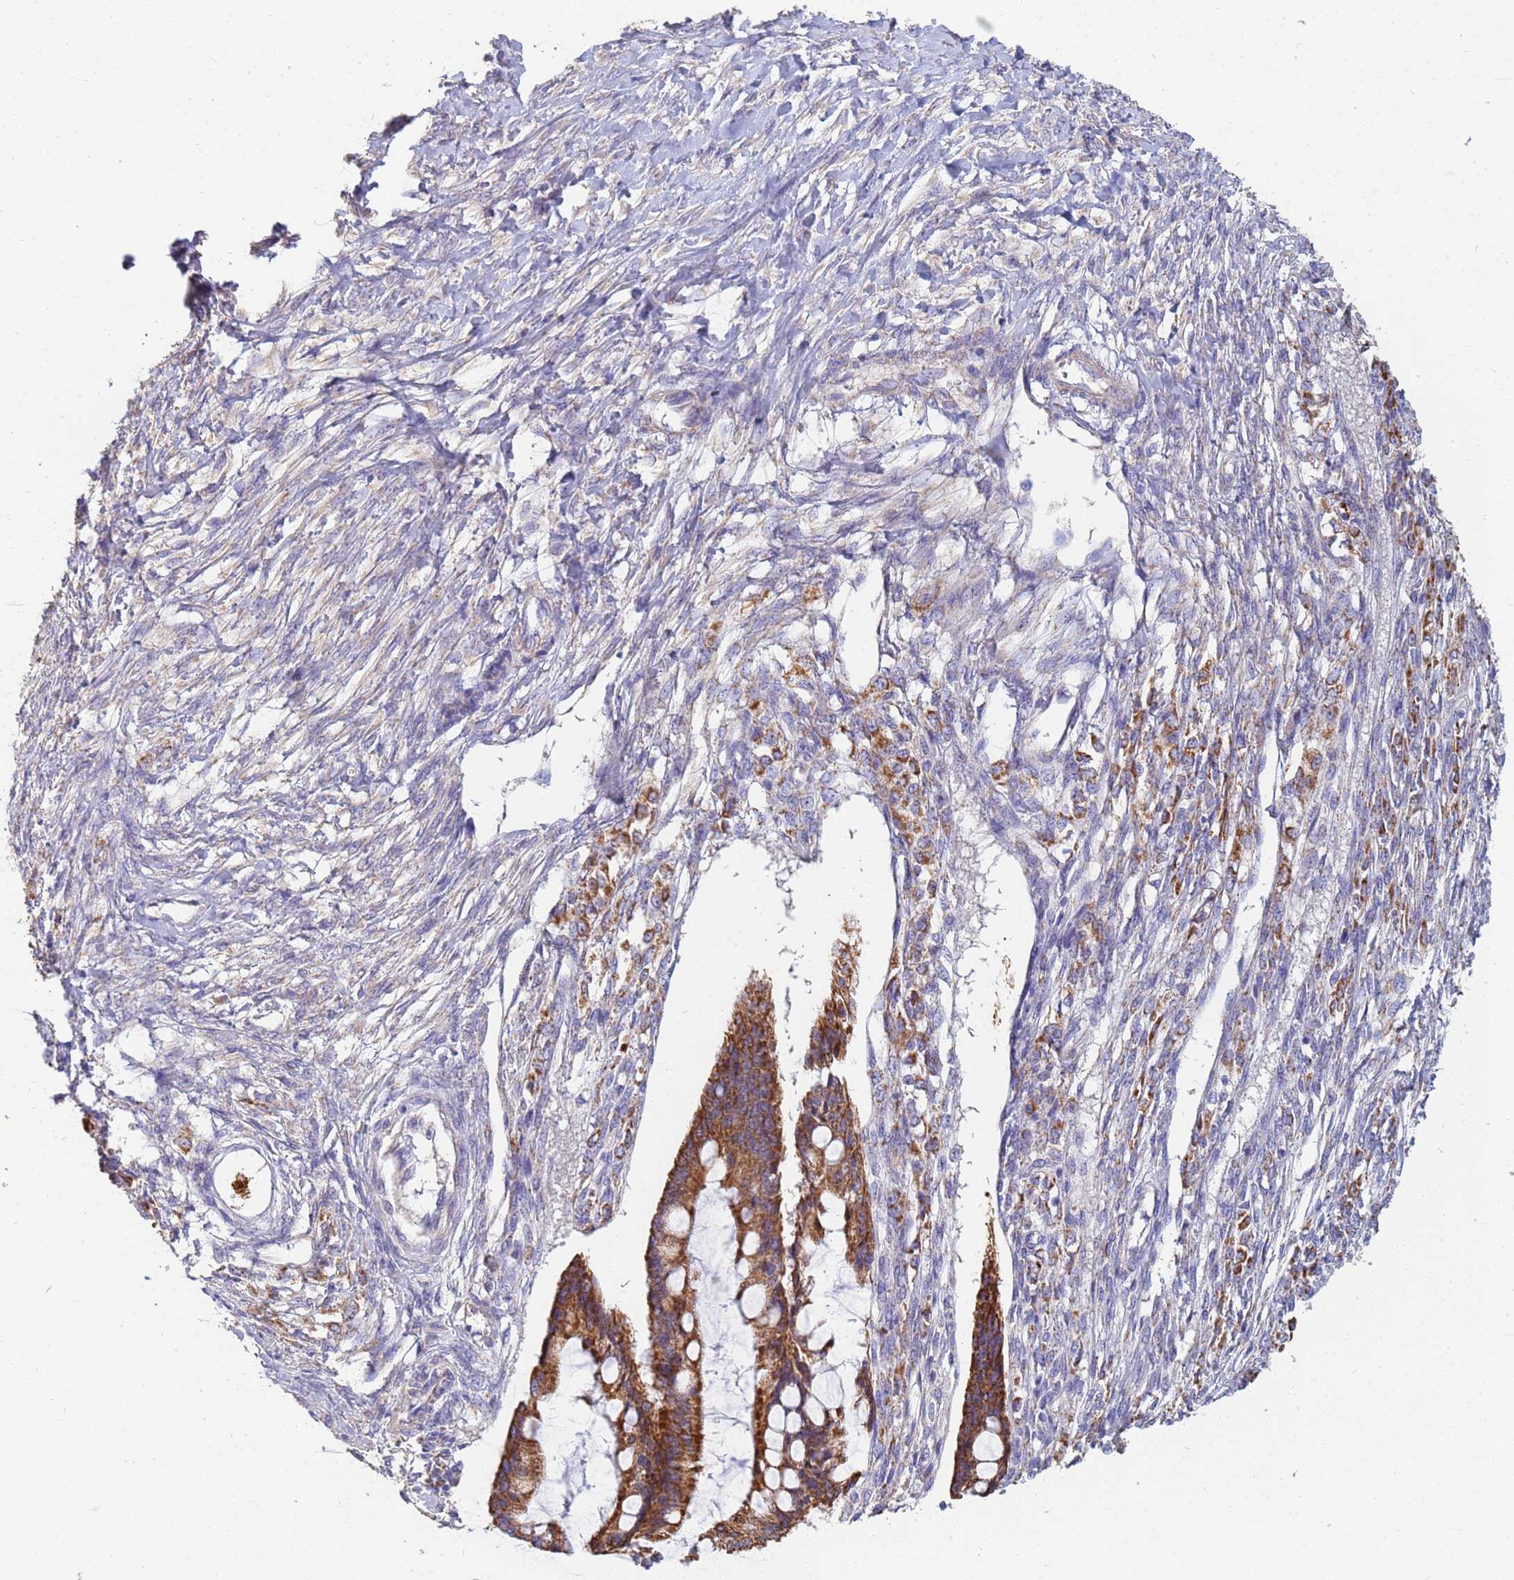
{"staining": {"intensity": "strong", "quantity": ">75%", "location": "cytoplasmic/membranous"}, "tissue": "ovarian cancer", "cell_type": "Tumor cells", "image_type": "cancer", "snomed": [{"axis": "morphology", "description": "Cystadenocarcinoma, mucinous, NOS"}, {"axis": "topography", "description": "Ovary"}], "caption": "Tumor cells display high levels of strong cytoplasmic/membranous positivity in about >75% of cells in ovarian mucinous cystadenocarcinoma.", "gene": "UQCRH", "patient": {"sex": "female", "age": 73}}